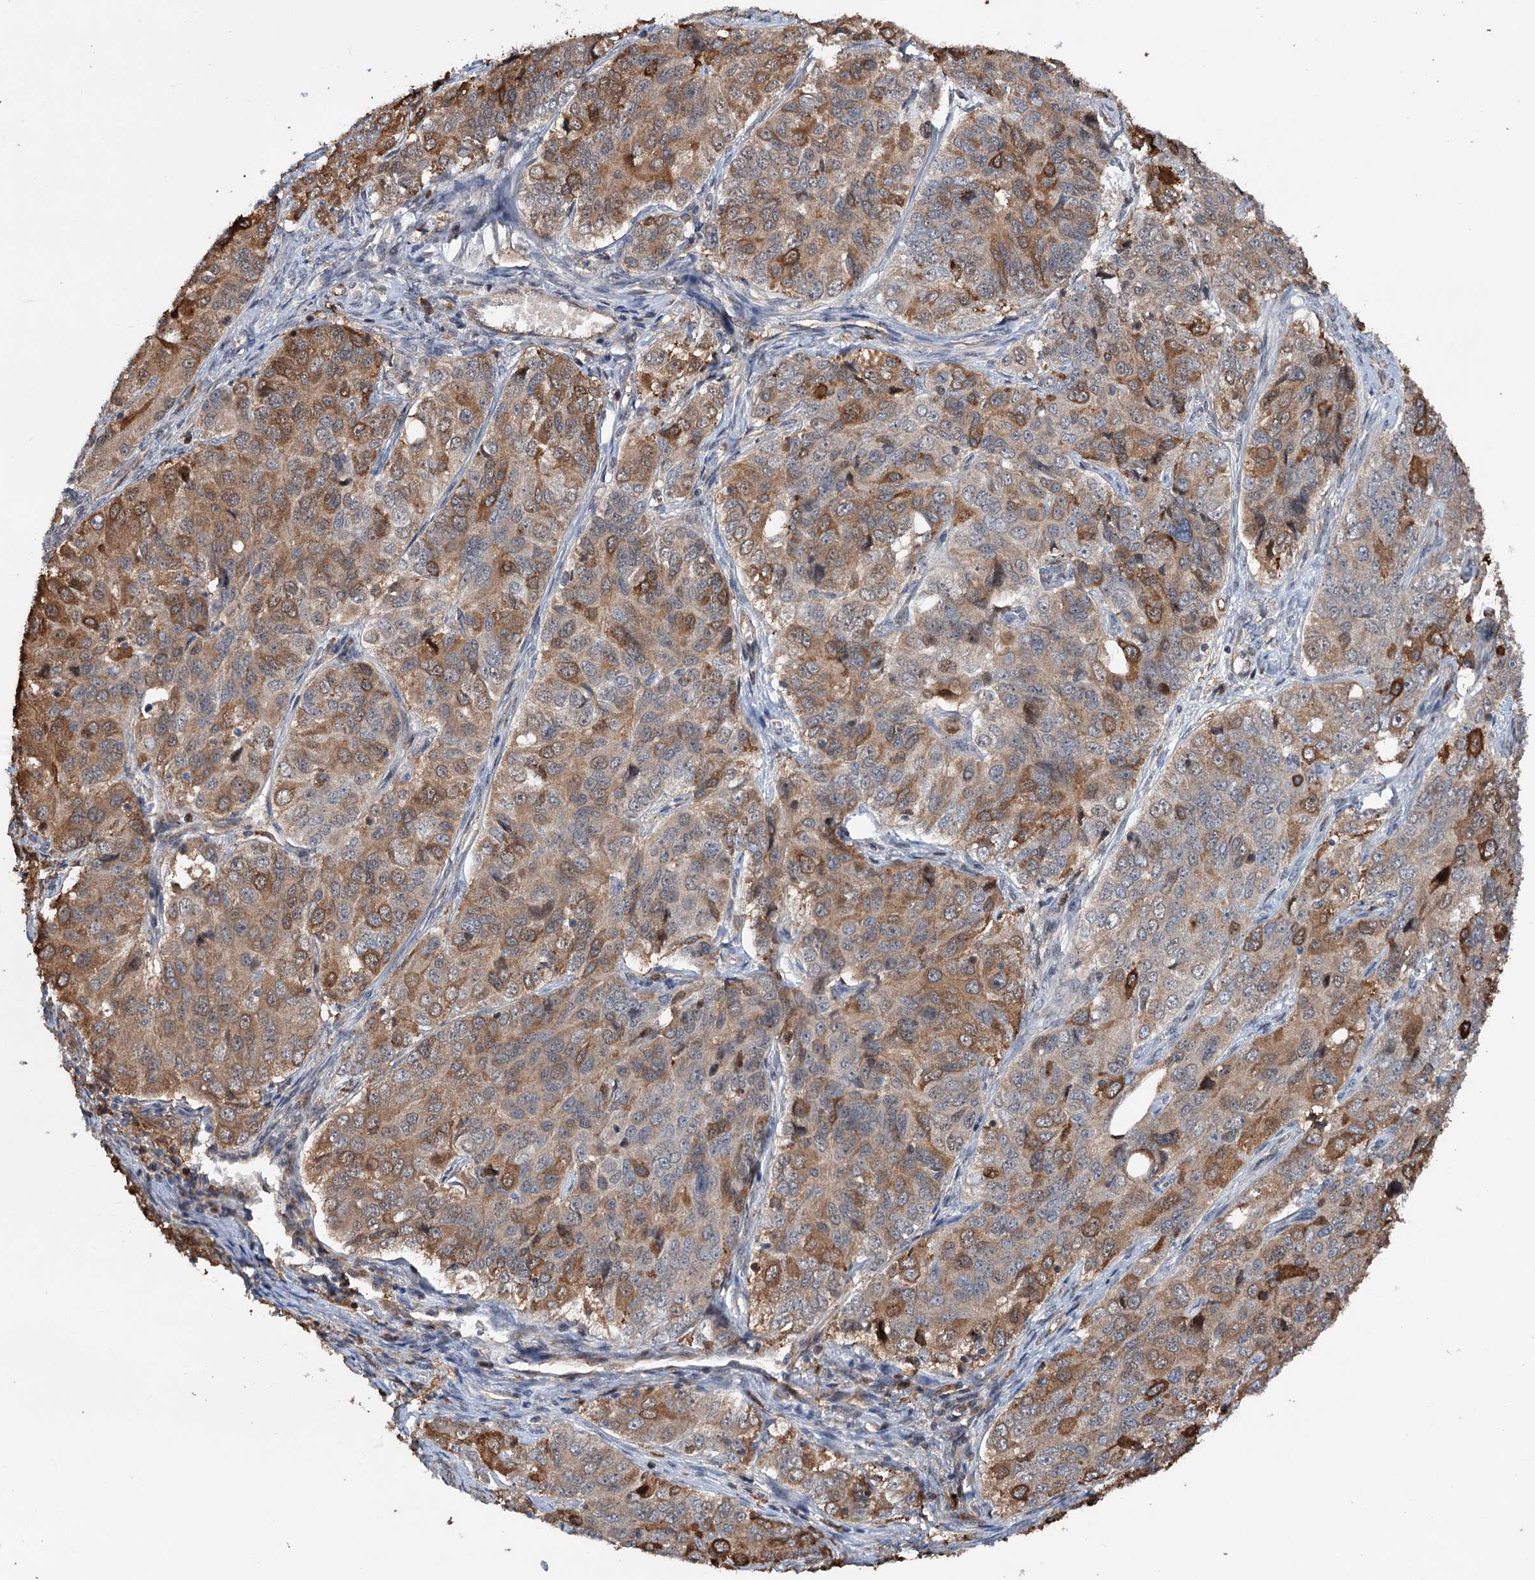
{"staining": {"intensity": "moderate", "quantity": ">75%", "location": "cytoplasmic/membranous"}, "tissue": "ovarian cancer", "cell_type": "Tumor cells", "image_type": "cancer", "snomed": [{"axis": "morphology", "description": "Carcinoma, endometroid"}, {"axis": "topography", "description": "Ovary"}], "caption": "This photomicrograph shows immunohistochemistry (IHC) staining of human ovarian endometroid carcinoma, with medium moderate cytoplasmic/membranous expression in approximately >75% of tumor cells.", "gene": "NCAPD2", "patient": {"sex": "female", "age": 51}}